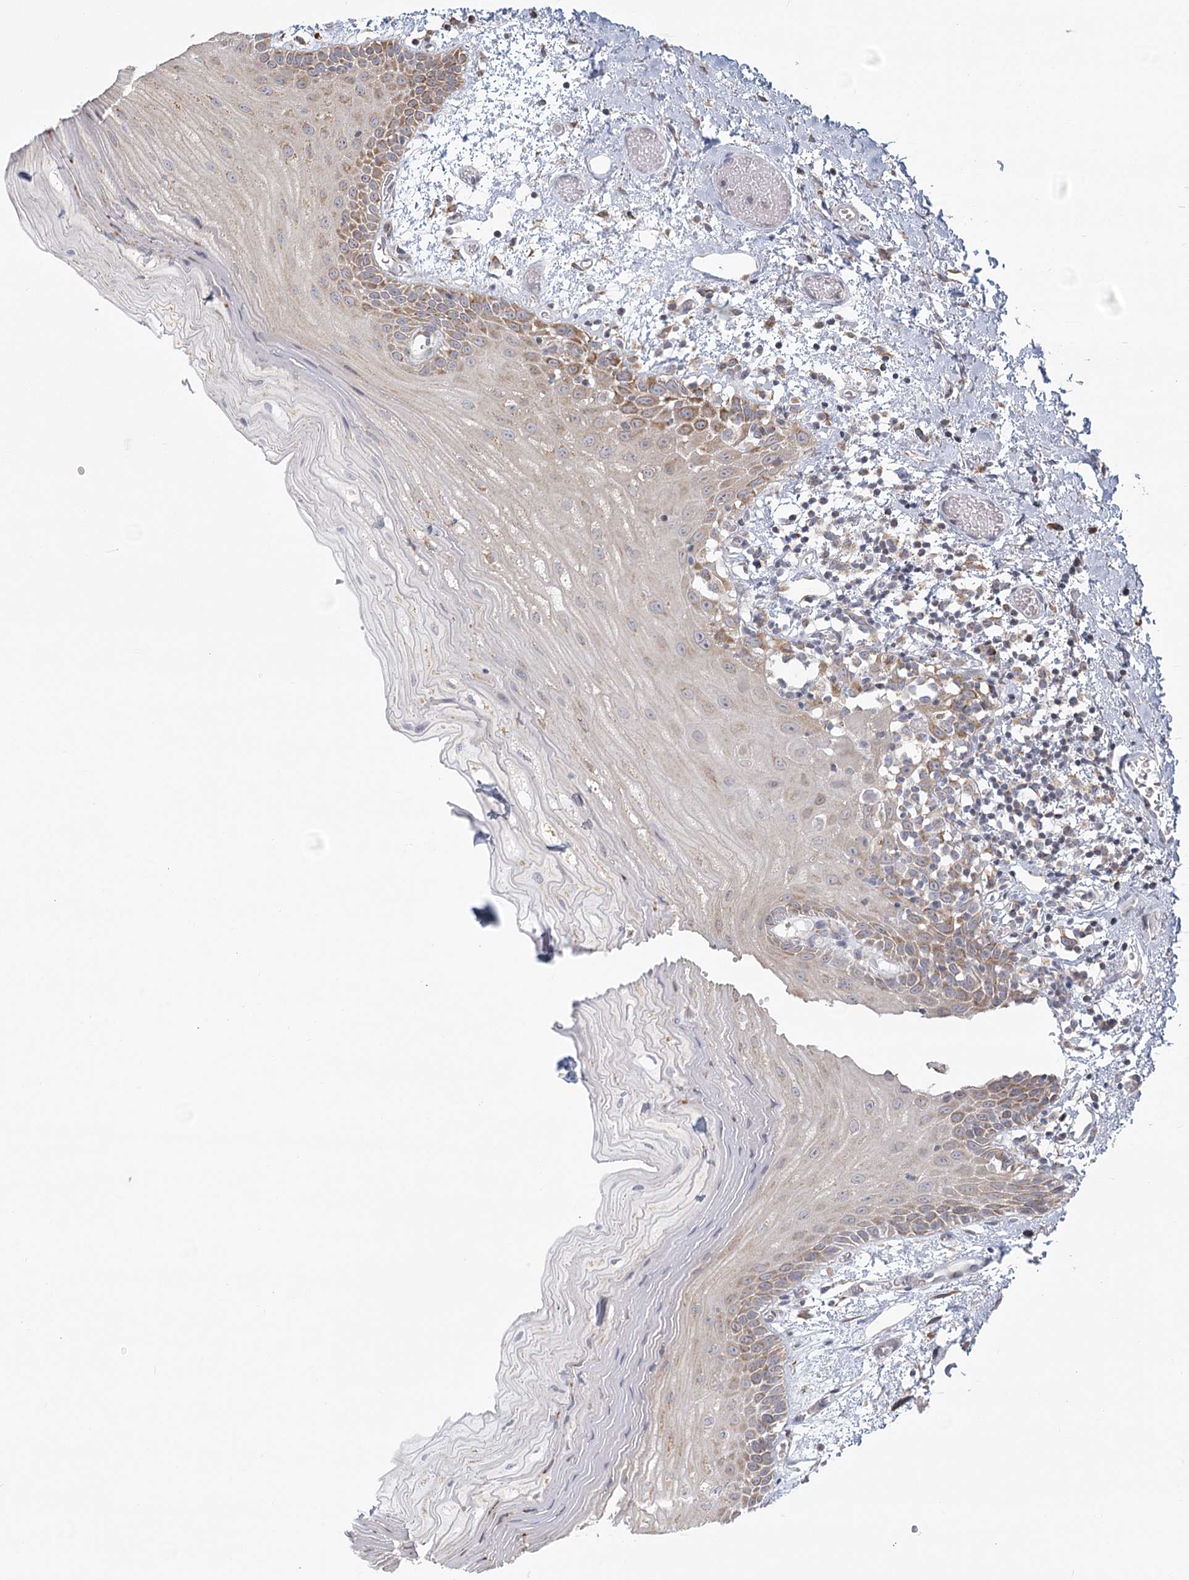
{"staining": {"intensity": "moderate", "quantity": "25%-75%", "location": "cytoplasmic/membranous"}, "tissue": "oral mucosa", "cell_type": "Squamous epithelial cells", "image_type": "normal", "snomed": [{"axis": "morphology", "description": "Normal tissue, NOS"}, {"axis": "topography", "description": "Oral tissue"}], "caption": "Approximately 25%-75% of squamous epithelial cells in unremarkable human oral mucosa exhibit moderate cytoplasmic/membranous protein staining as visualized by brown immunohistochemical staining.", "gene": "LACTB", "patient": {"sex": "male", "age": 52}}